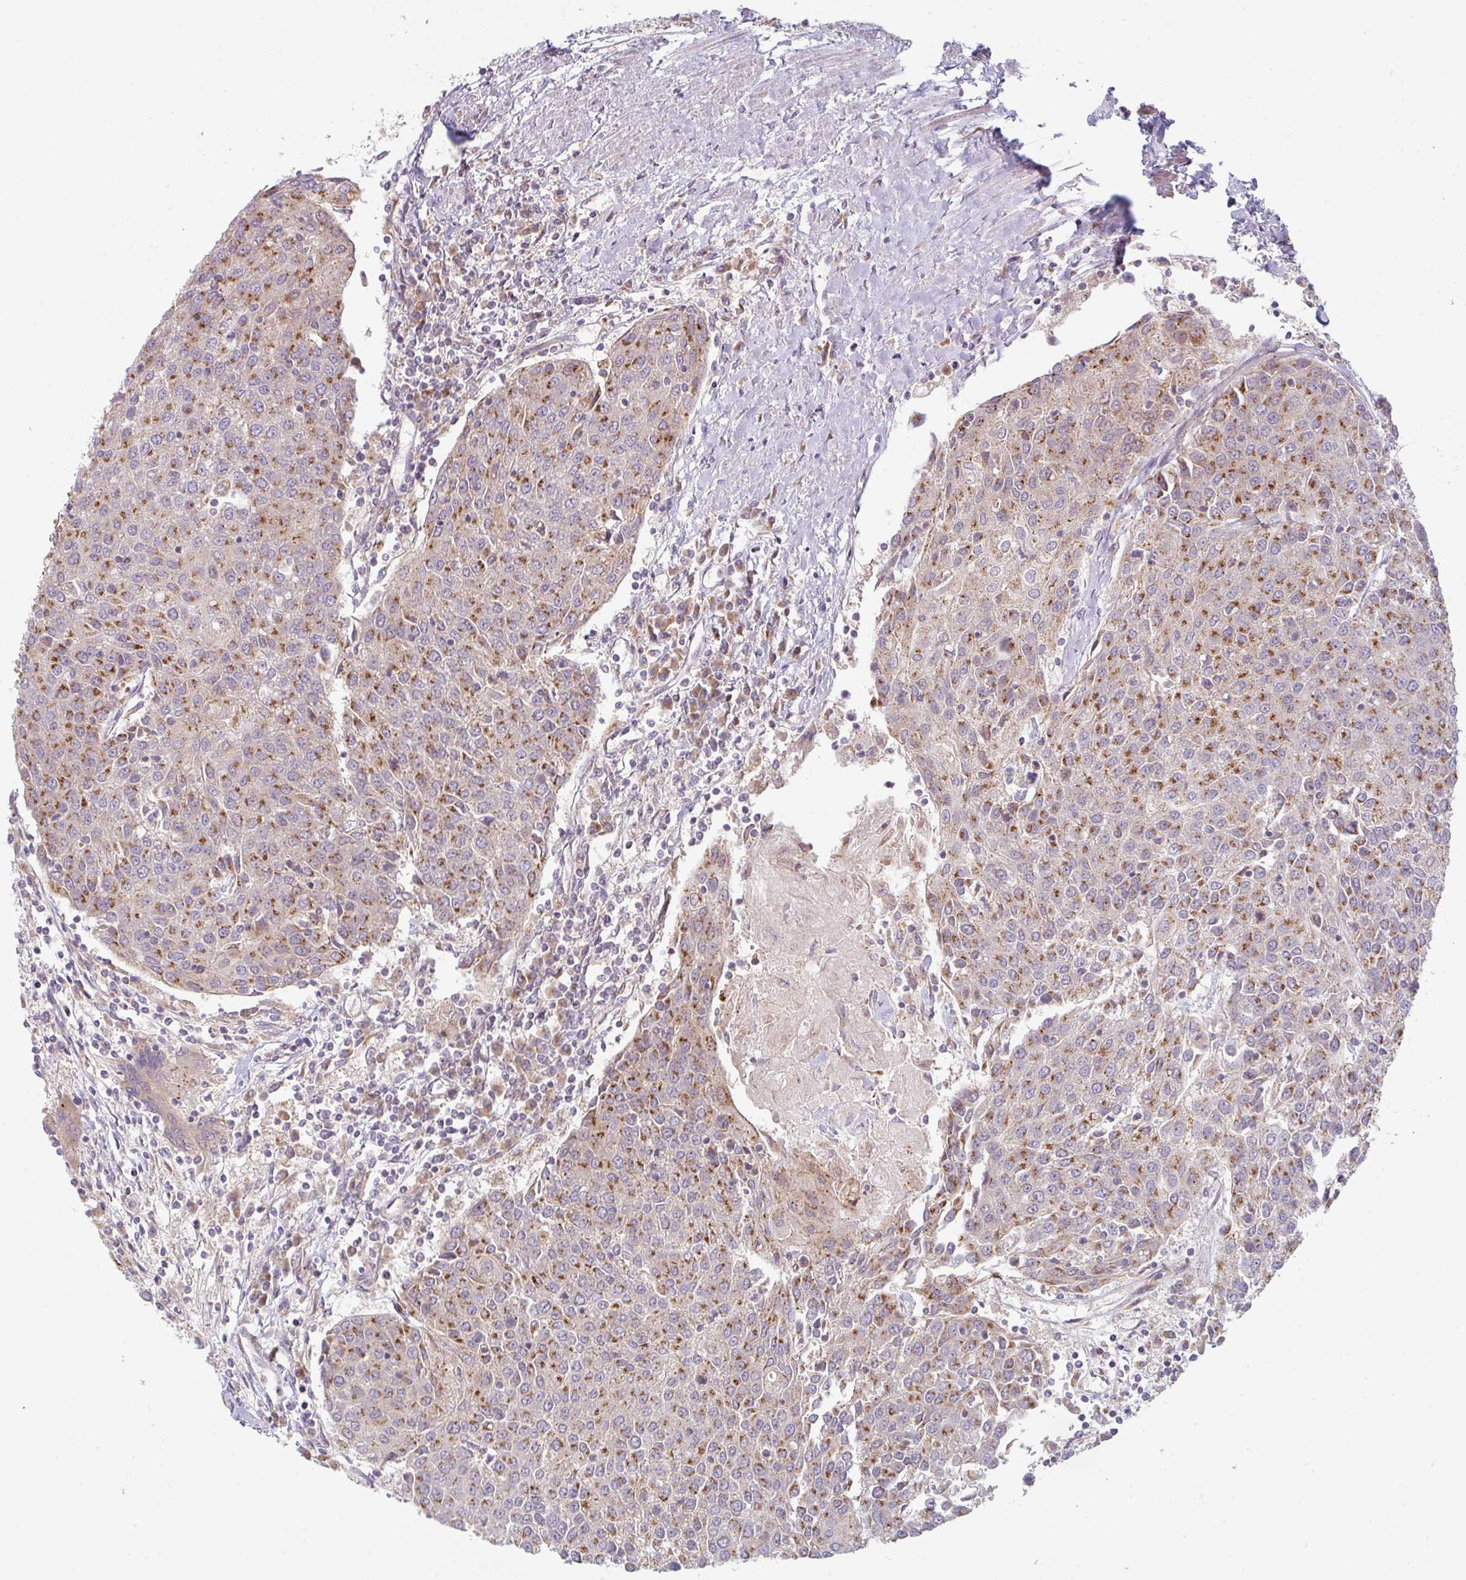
{"staining": {"intensity": "moderate", "quantity": ">75%", "location": "cytoplasmic/membranous"}, "tissue": "urothelial cancer", "cell_type": "Tumor cells", "image_type": "cancer", "snomed": [{"axis": "morphology", "description": "Urothelial carcinoma, High grade"}, {"axis": "topography", "description": "Urinary bladder"}], "caption": "Immunohistochemical staining of urothelial carcinoma (high-grade) displays medium levels of moderate cytoplasmic/membranous protein expression in approximately >75% of tumor cells. The protein is shown in brown color, while the nuclei are stained blue.", "gene": "GVQW3", "patient": {"sex": "female", "age": 85}}